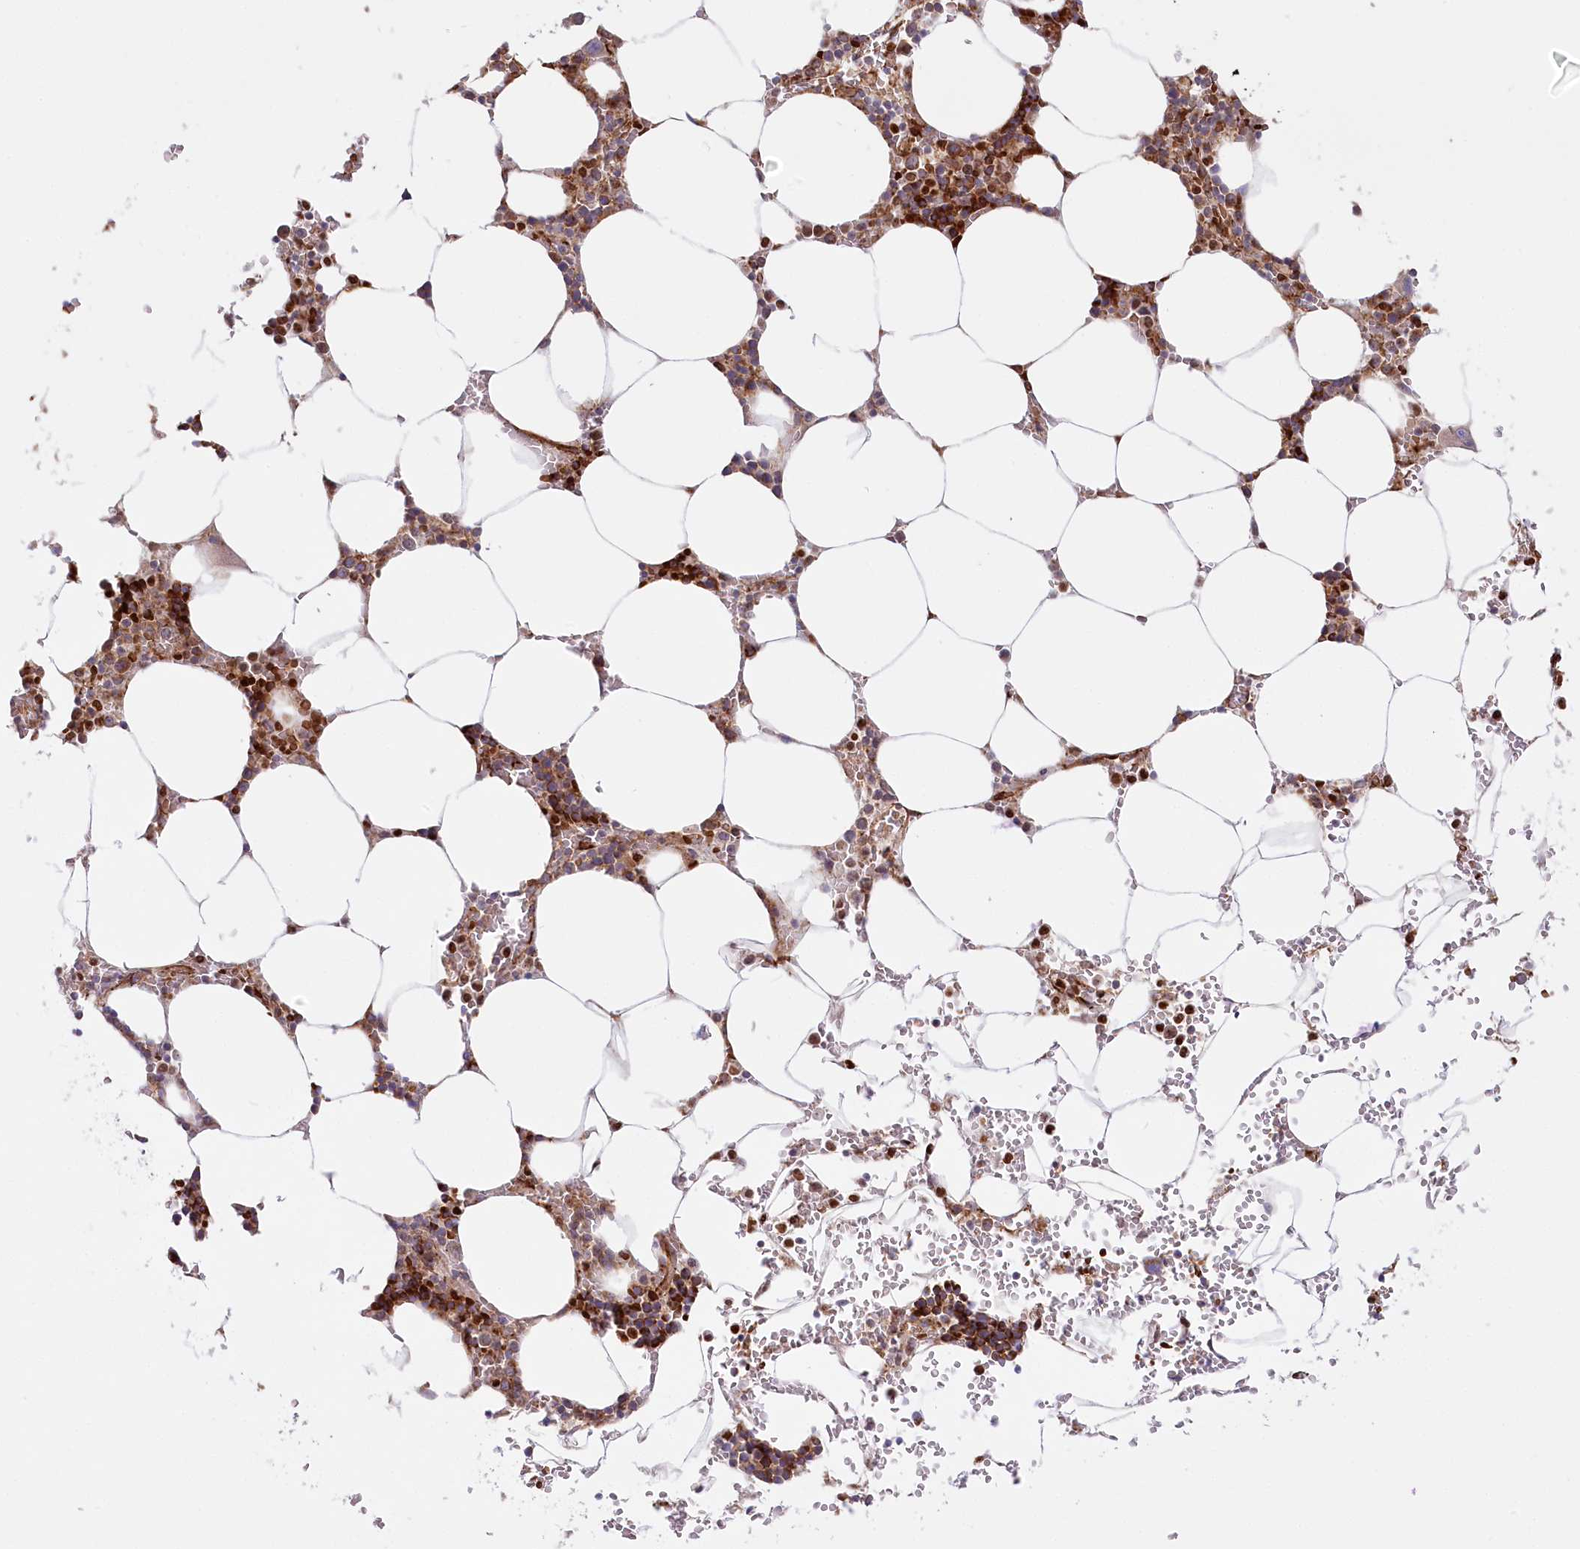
{"staining": {"intensity": "strong", "quantity": "25%-75%", "location": "cytoplasmic/membranous"}, "tissue": "bone marrow", "cell_type": "Hematopoietic cells", "image_type": "normal", "snomed": [{"axis": "morphology", "description": "Normal tissue, NOS"}, {"axis": "topography", "description": "Bone marrow"}], "caption": "IHC (DAB (3,3'-diaminobenzidine)) staining of normal human bone marrow displays strong cytoplasmic/membranous protein positivity in approximately 25%-75% of hematopoietic cells.", "gene": "COMMD3", "patient": {"sex": "male", "age": 70}}